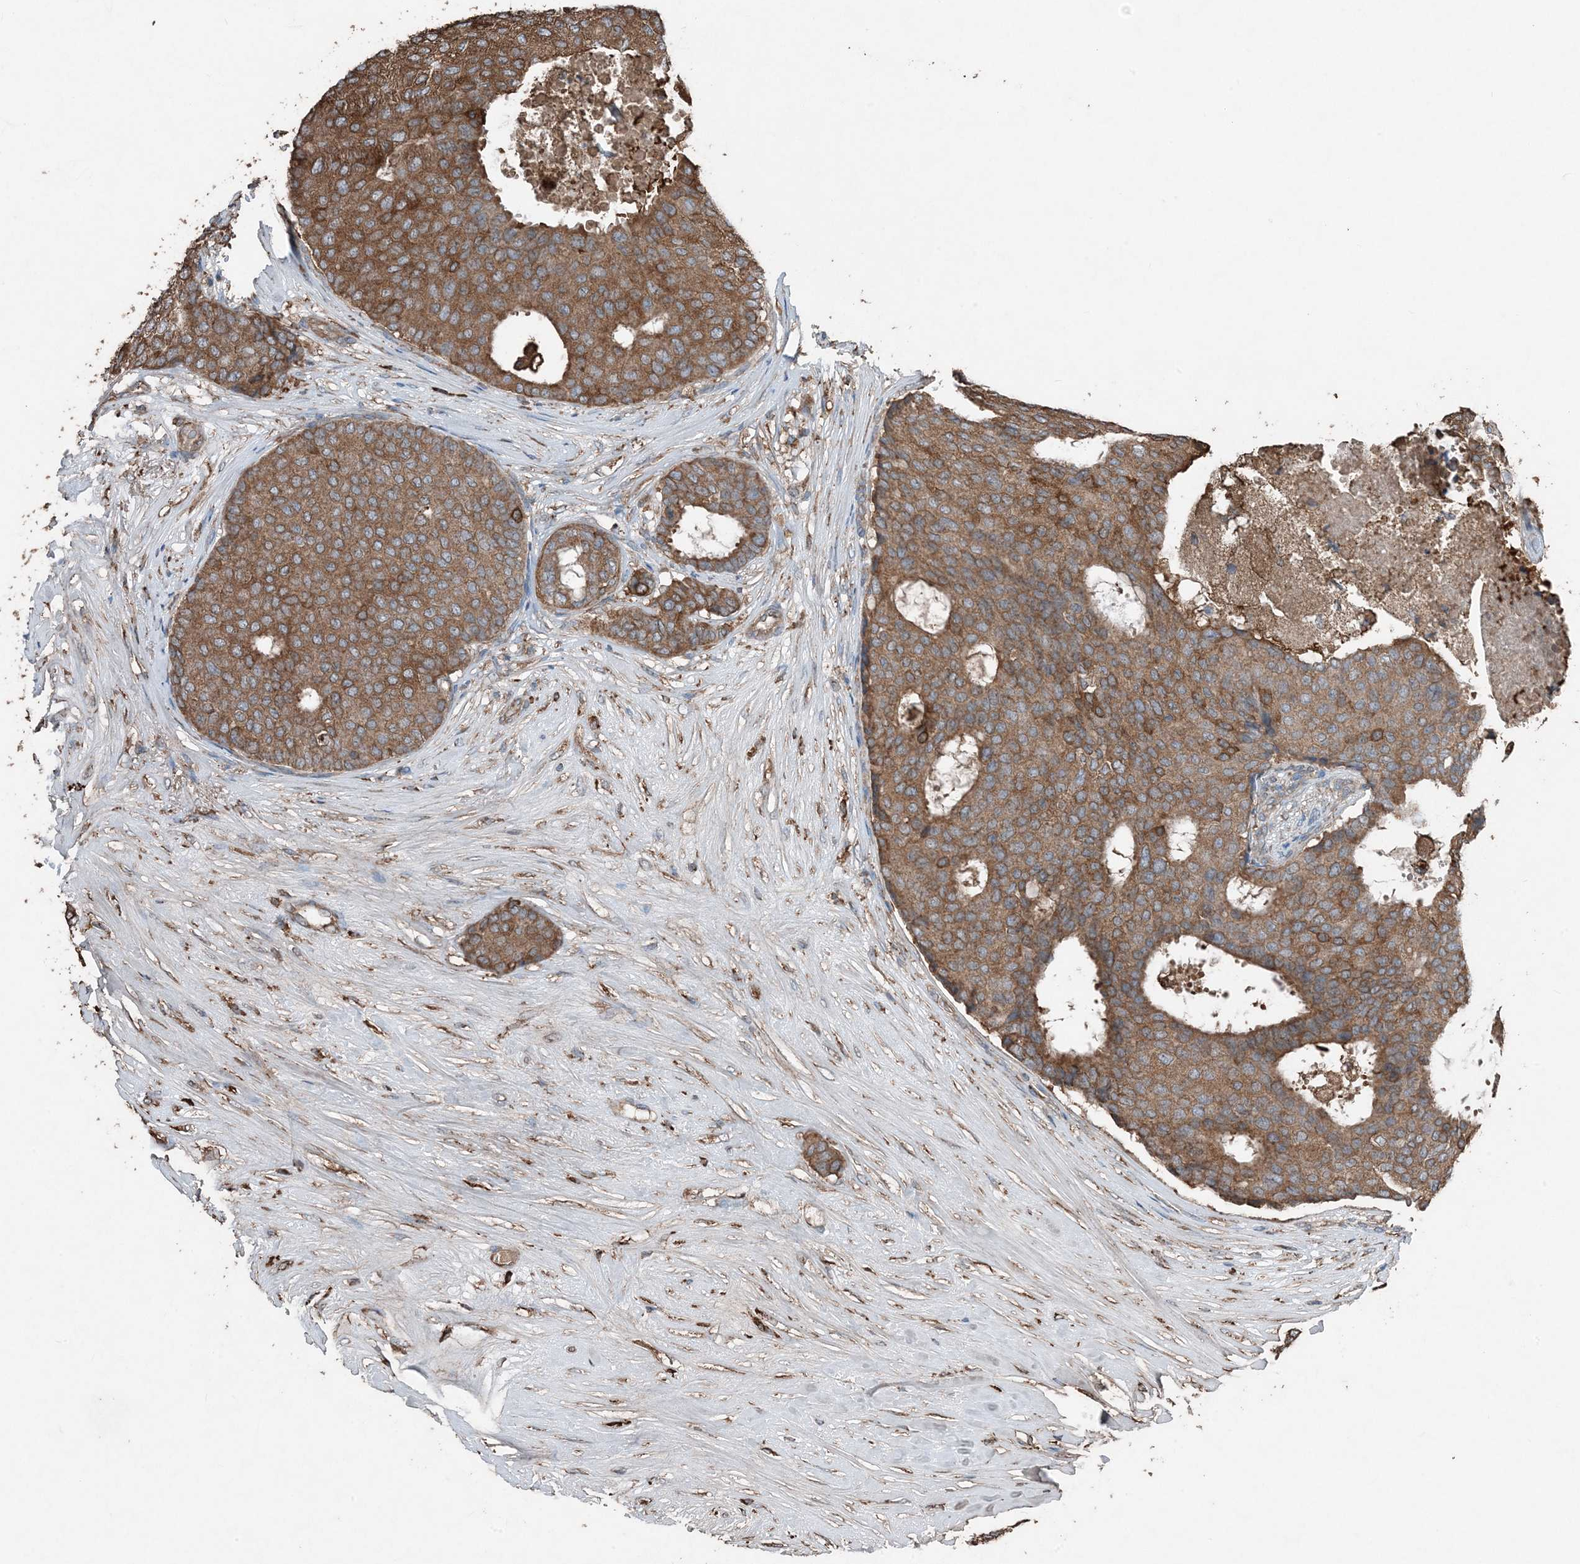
{"staining": {"intensity": "strong", "quantity": ">75%", "location": "cytoplasmic/membranous"}, "tissue": "breast cancer", "cell_type": "Tumor cells", "image_type": "cancer", "snomed": [{"axis": "morphology", "description": "Duct carcinoma"}, {"axis": "topography", "description": "Breast"}], "caption": "Immunohistochemistry micrograph of neoplastic tissue: human breast cancer (intraductal carcinoma) stained using immunohistochemistry (IHC) demonstrates high levels of strong protein expression localized specifically in the cytoplasmic/membranous of tumor cells, appearing as a cytoplasmic/membranous brown color.", "gene": "PDIA6", "patient": {"sex": "female", "age": 75}}